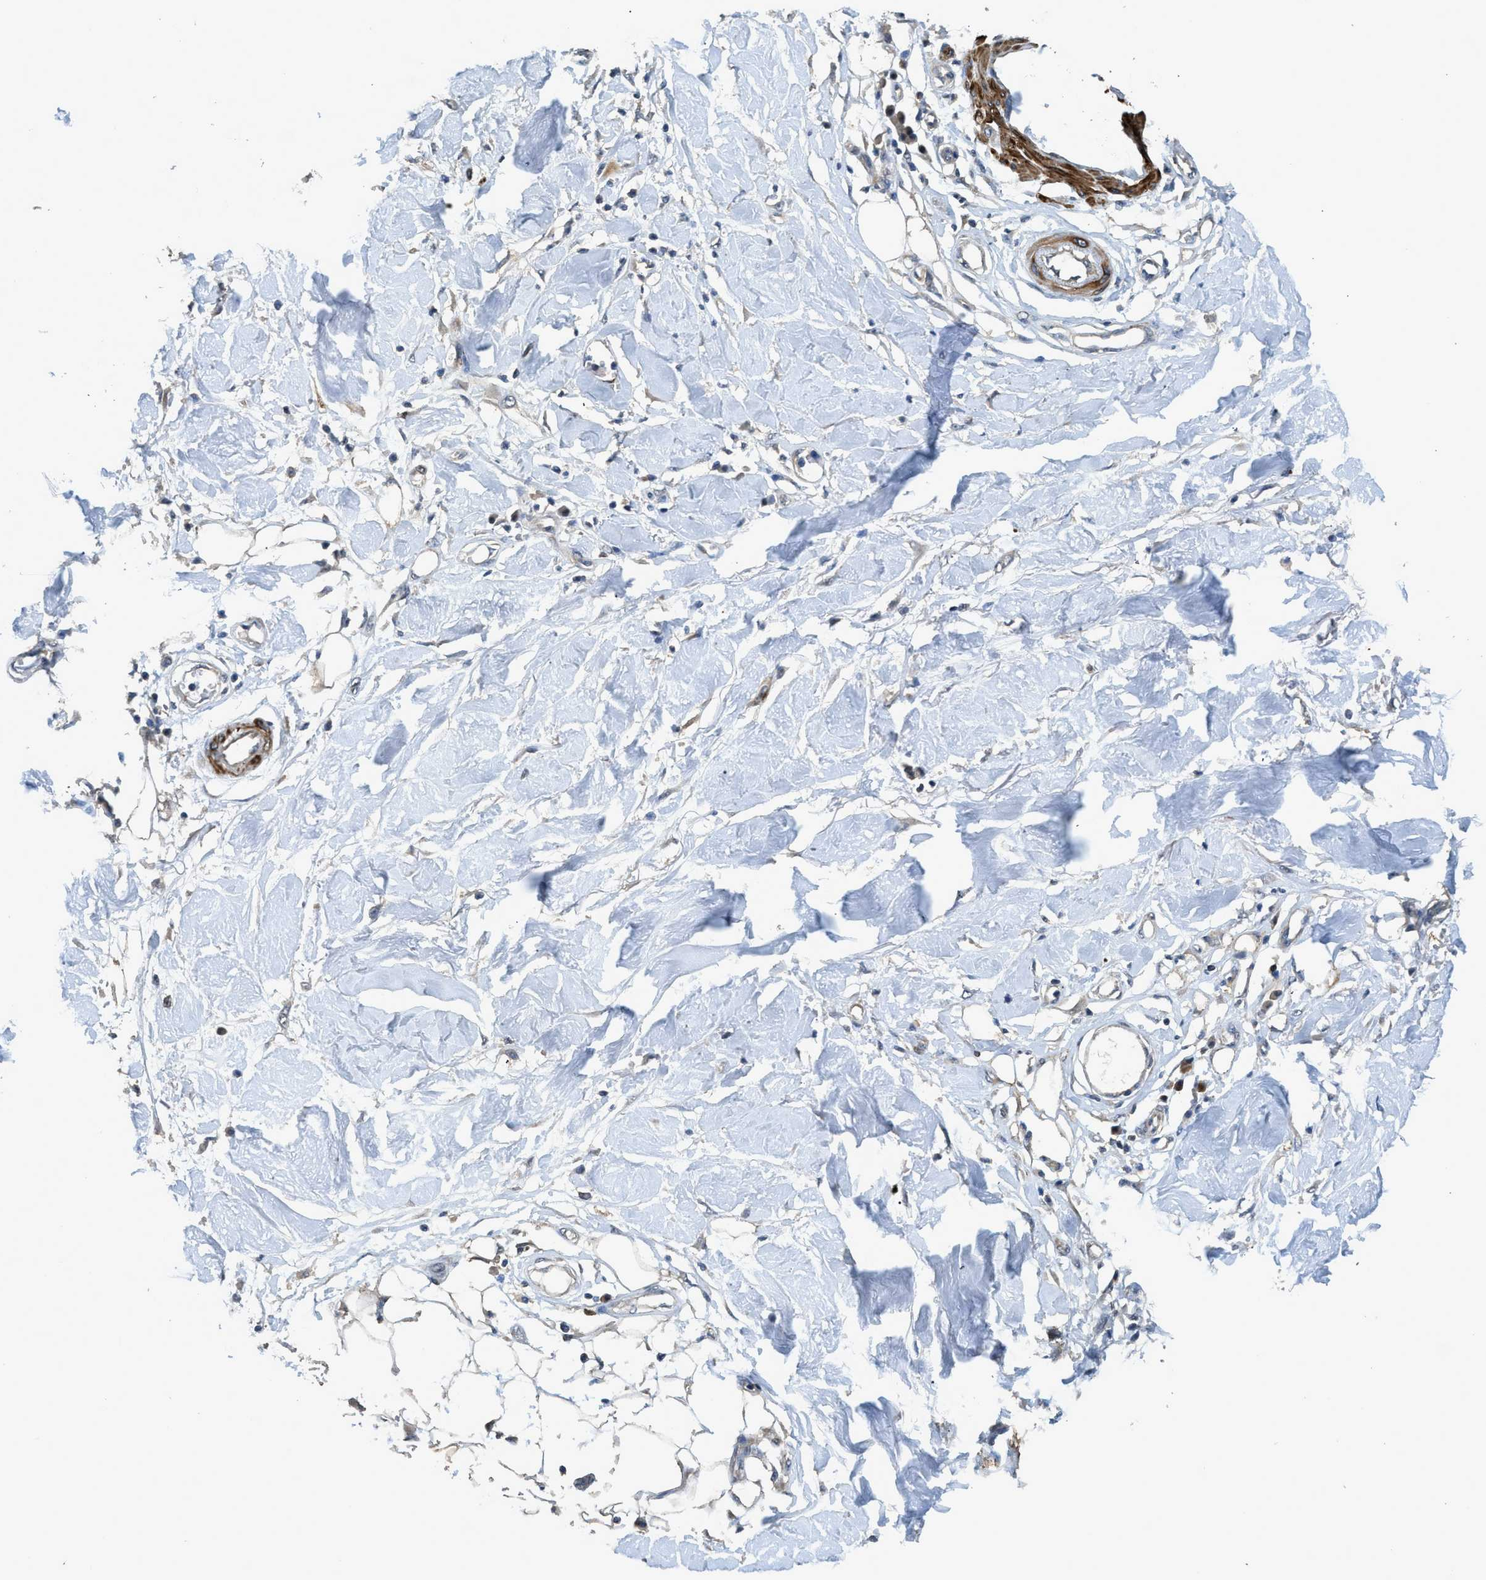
{"staining": {"intensity": "moderate", "quantity": ">75%", "location": "cytoplasmic/membranous"}, "tissue": "adipose tissue", "cell_type": "Adipocytes", "image_type": "normal", "snomed": [{"axis": "morphology", "description": "Normal tissue, NOS"}, {"axis": "morphology", "description": "Squamous cell carcinoma, NOS"}, {"axis": "topography", "description": "Skin"}, {"axis": "topography", "description": "Peripheral nerve tissue"}], "caption": "Adipose tissue stained with immunohistochemistry (IHC) reveals moderate cytoplasmic/membranous expression in about >75% of adipocytes. Nuclei are stained in blue.", "gene": "SYNM", "patient": {"sex": "male", "age": 83}}